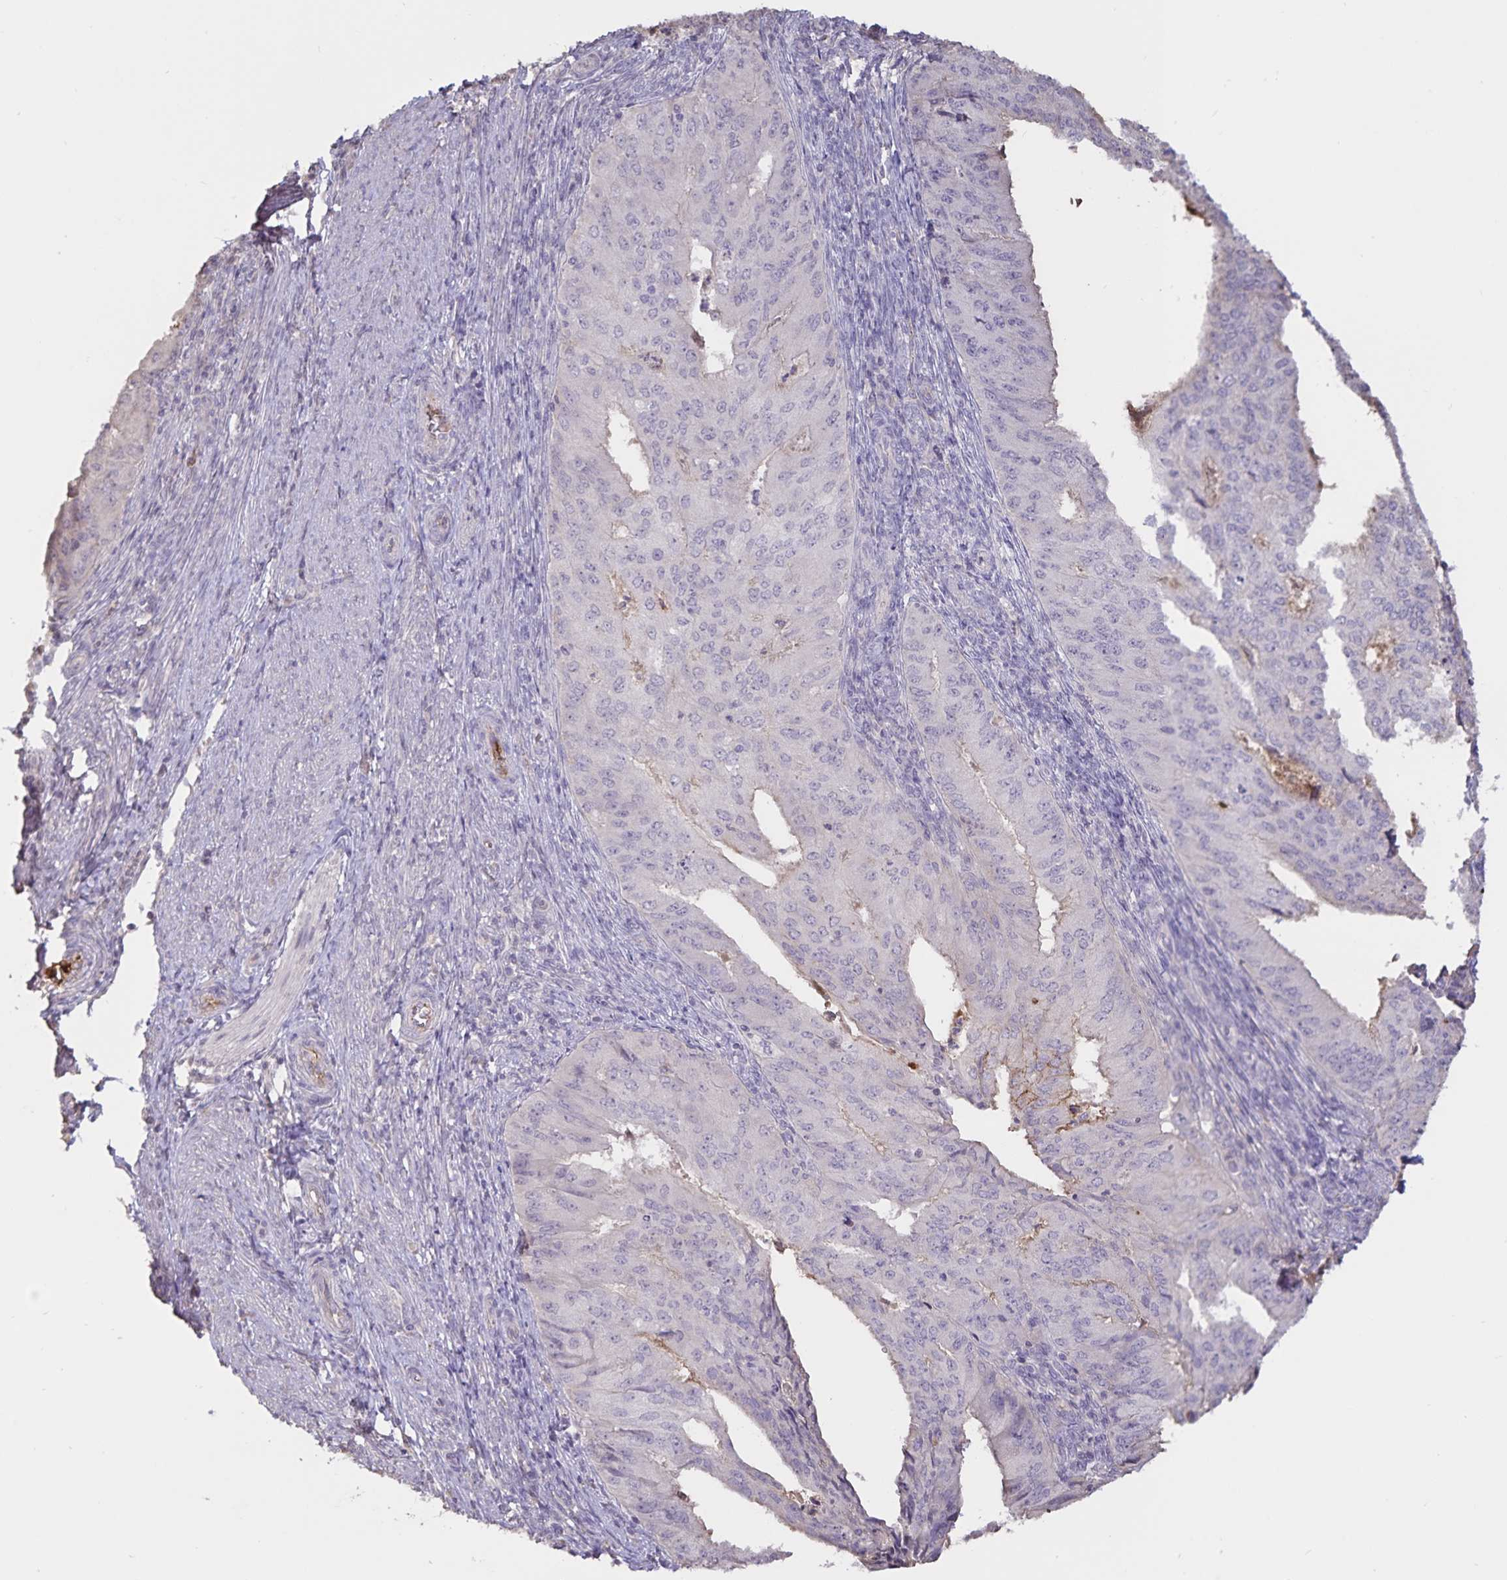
{"staining": {"intensity": "negative", "quantity": "none", "location": "none"}, "tissue": "endometrial cancer", "cell_type": "Tumor cells", "image_type": "cancer", "snomed": [{"axis": "morphology", "description": "Adenocarcinoma, NOS"}, {"axis": "topography", "description": "Endometrium"}], "caption": "Immunohistochemistry (IHC) photomicrograph of endometrial adenocarcinoma stained for a protein (brown), which demonstrates no staining in tumor cells.", "gene": "FGG", "patient": {"sex": "female", "age": 50}}